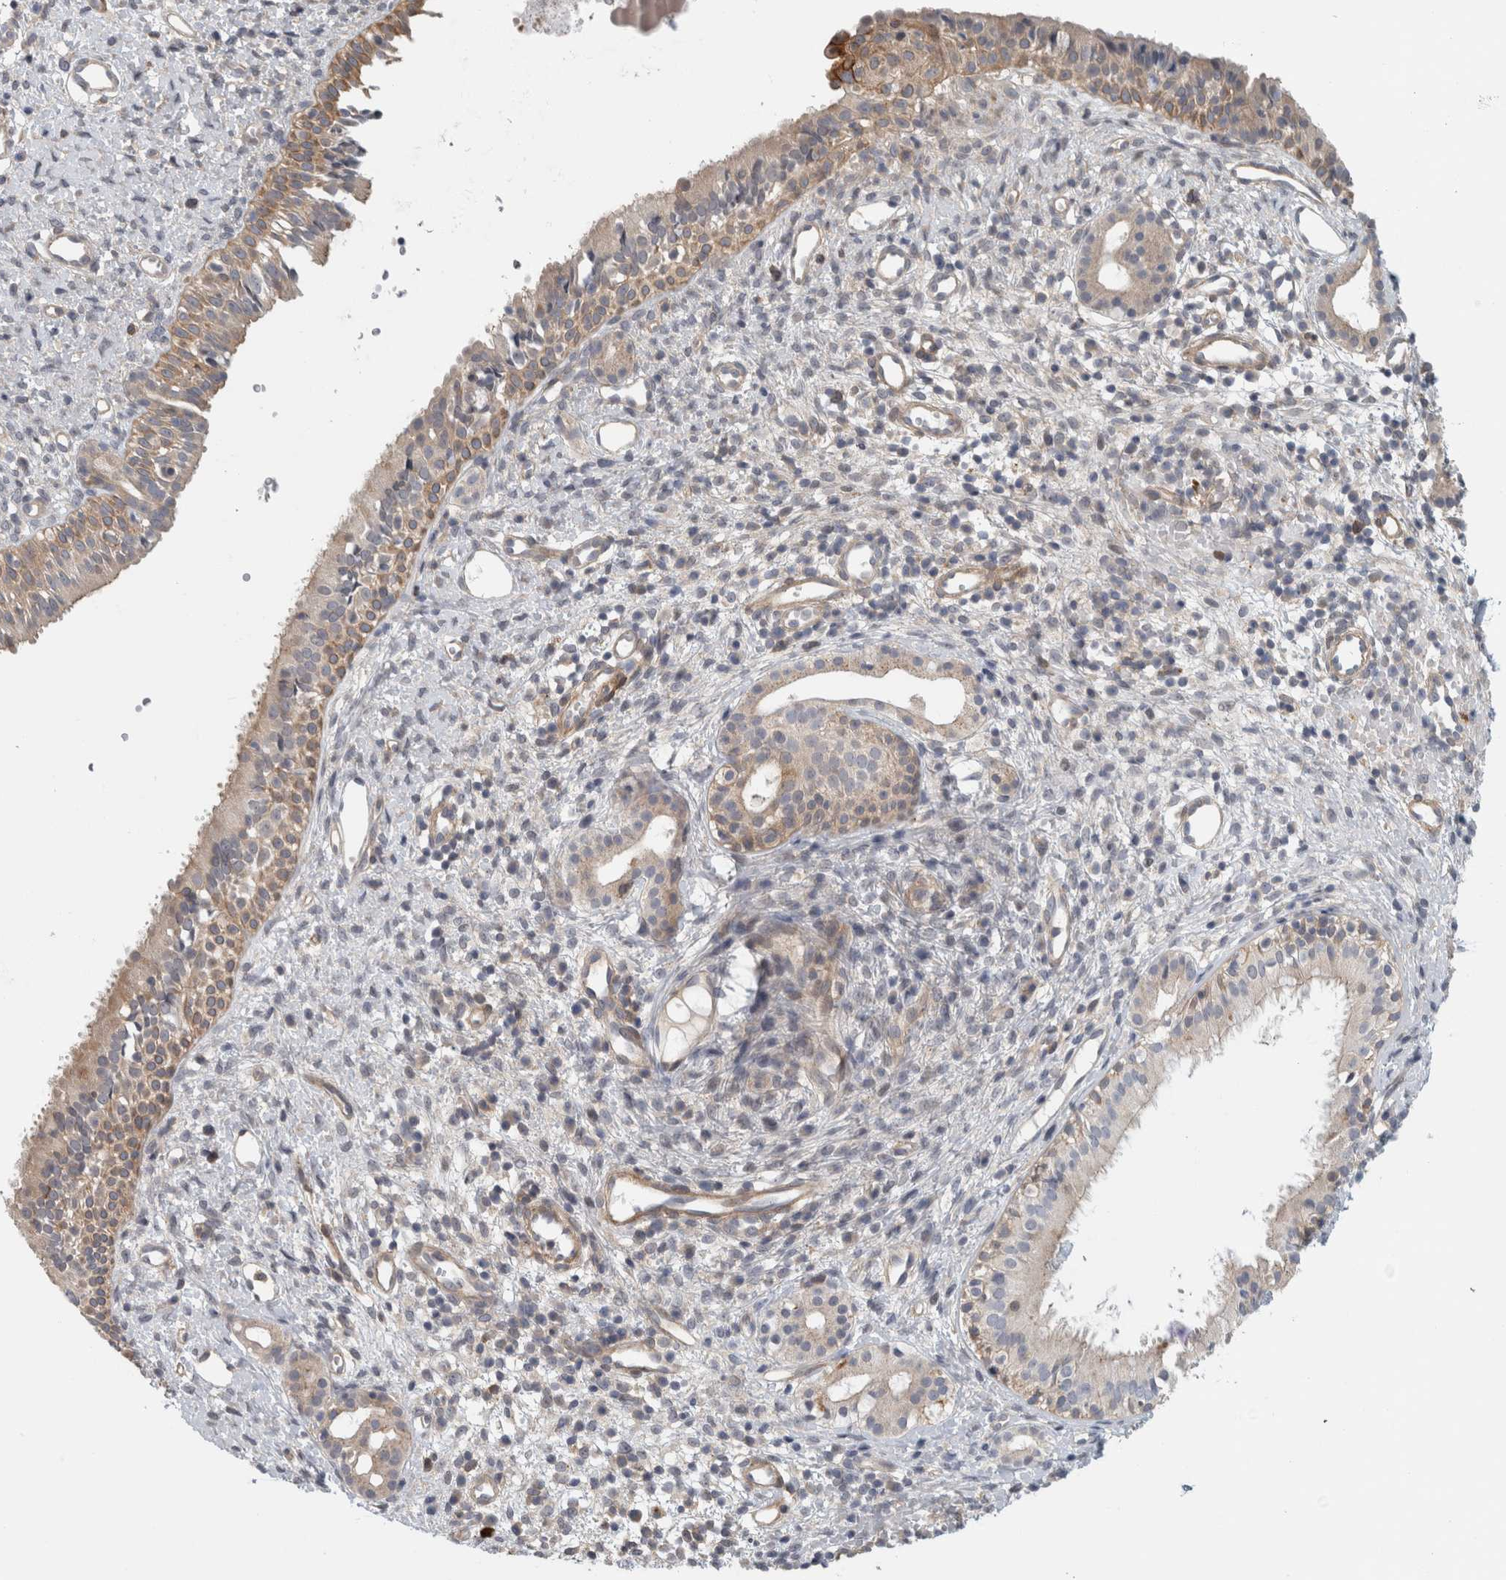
{"staining": {"intensity": "weak", "quantity": ">75%", "location": "cytoplasmic/membranous"}, "tissue": "nasopharynx", "cell_type": "Respiratory epithelial cells", "image_type": "normal", "snomed": [{"axis": "morphology", "description": "Normal tissue, NOS"}, {"axis": "topography", "description": "Nasopharynx"}], "caption": "This image displays immunohistochemistry staining of normal human nasopharynx, with low weak cytoplasmic/membranous staining in approximately >75% of respiratory epithelial cells.", "gene": "ZNF804B", "patient": {"sex": "male", "age": 22}}